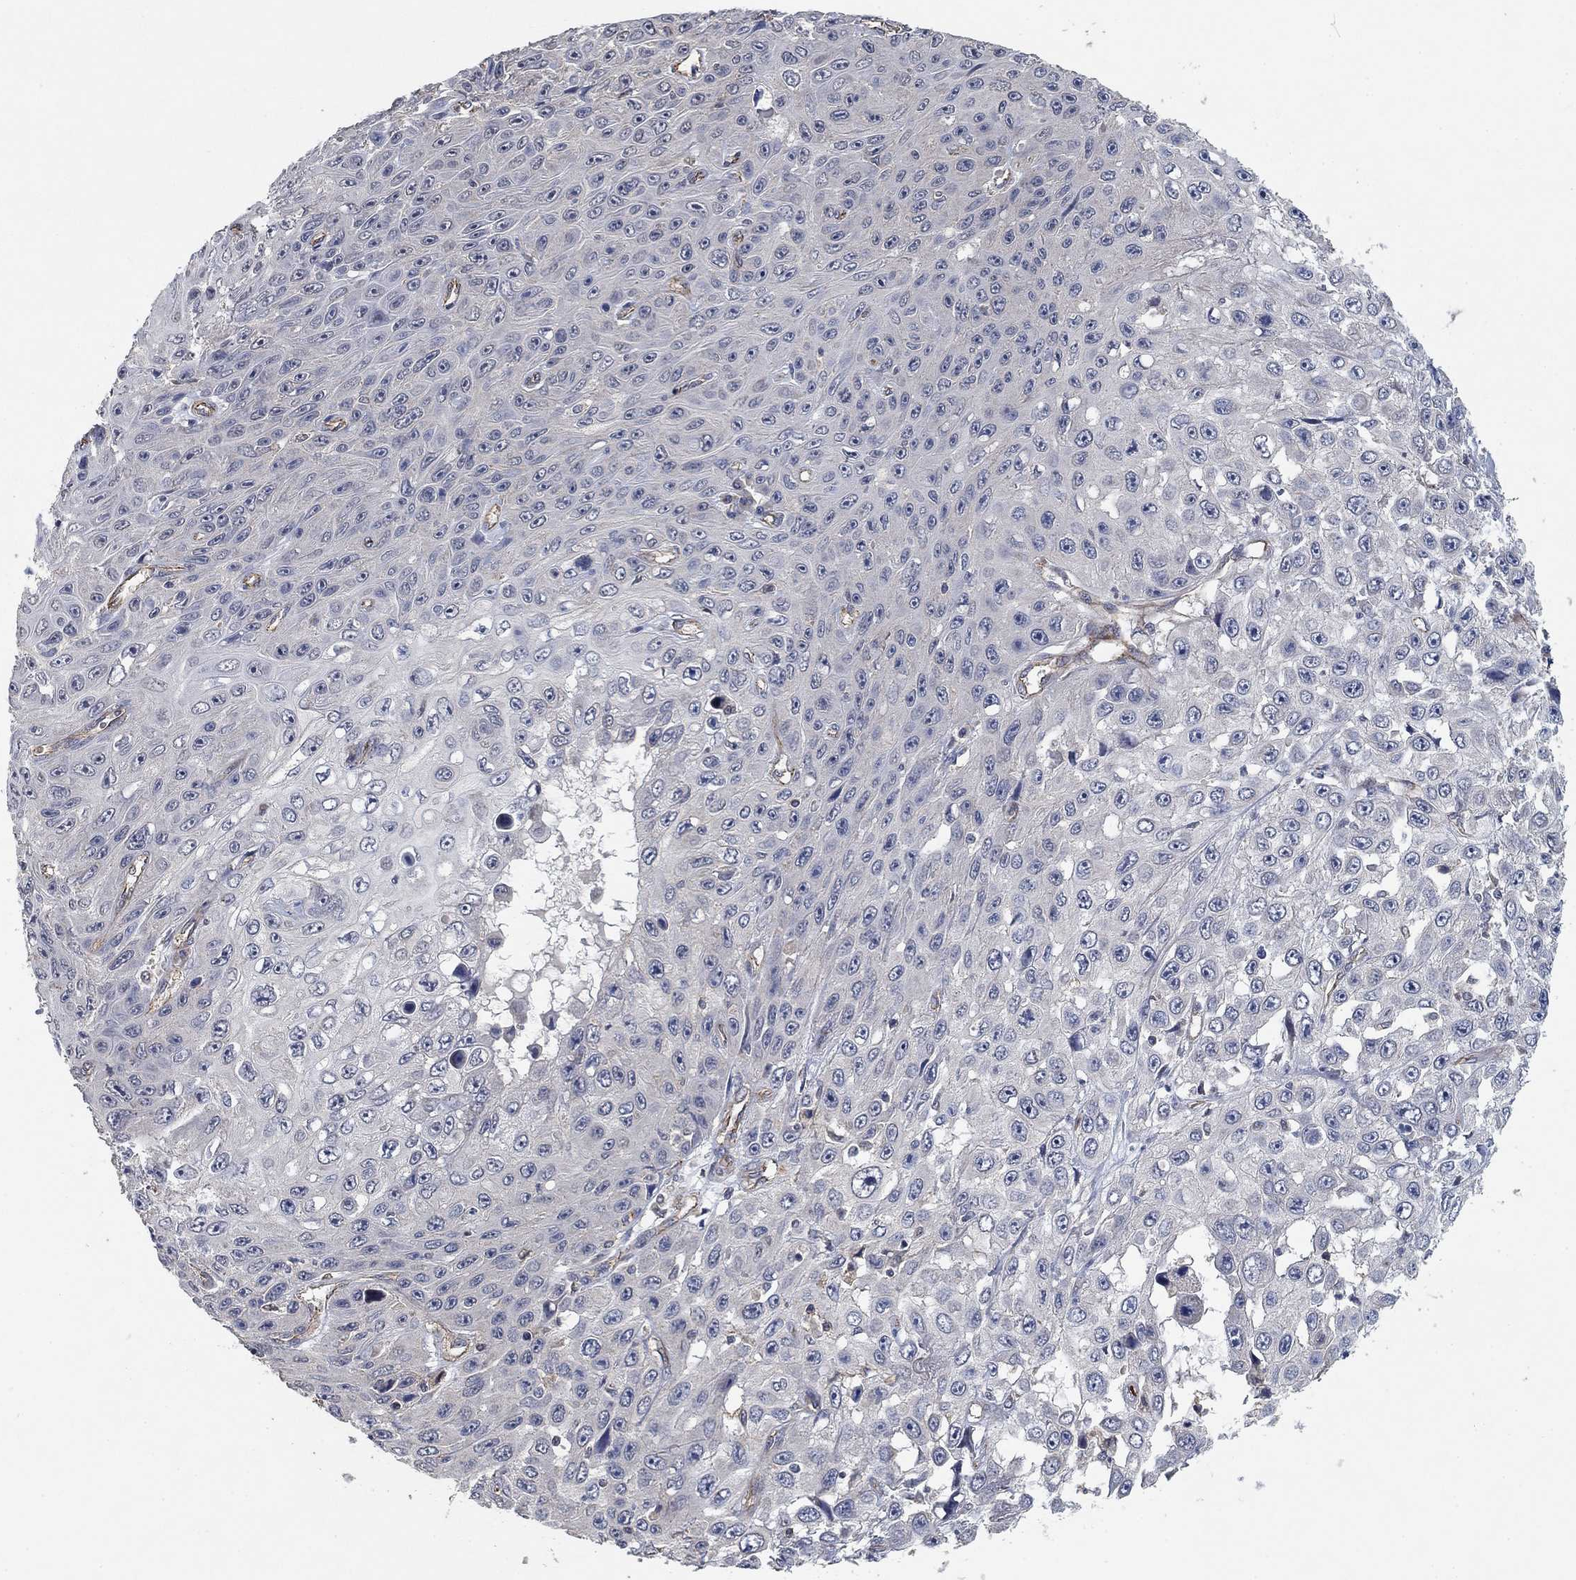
{"staining": {"intensity": "negative", "quantity": "none", "location": "none"}, "tissue": "skin cancer", "cell_type": "Tumor cells", "image_type": "cancer", "snomed": [{"axis": "morphology", "description": "Squamous cell carcinoma, NOS"}, {"axis": "topography", "description": "Skin"}], "caption": "Immunohistochemical staining of human skin squamous cell carcinoma demonstrates no significant positivity in tumor cells.", "gene": "MCUR1", "patient": {"sex": "male", "age": 82}}